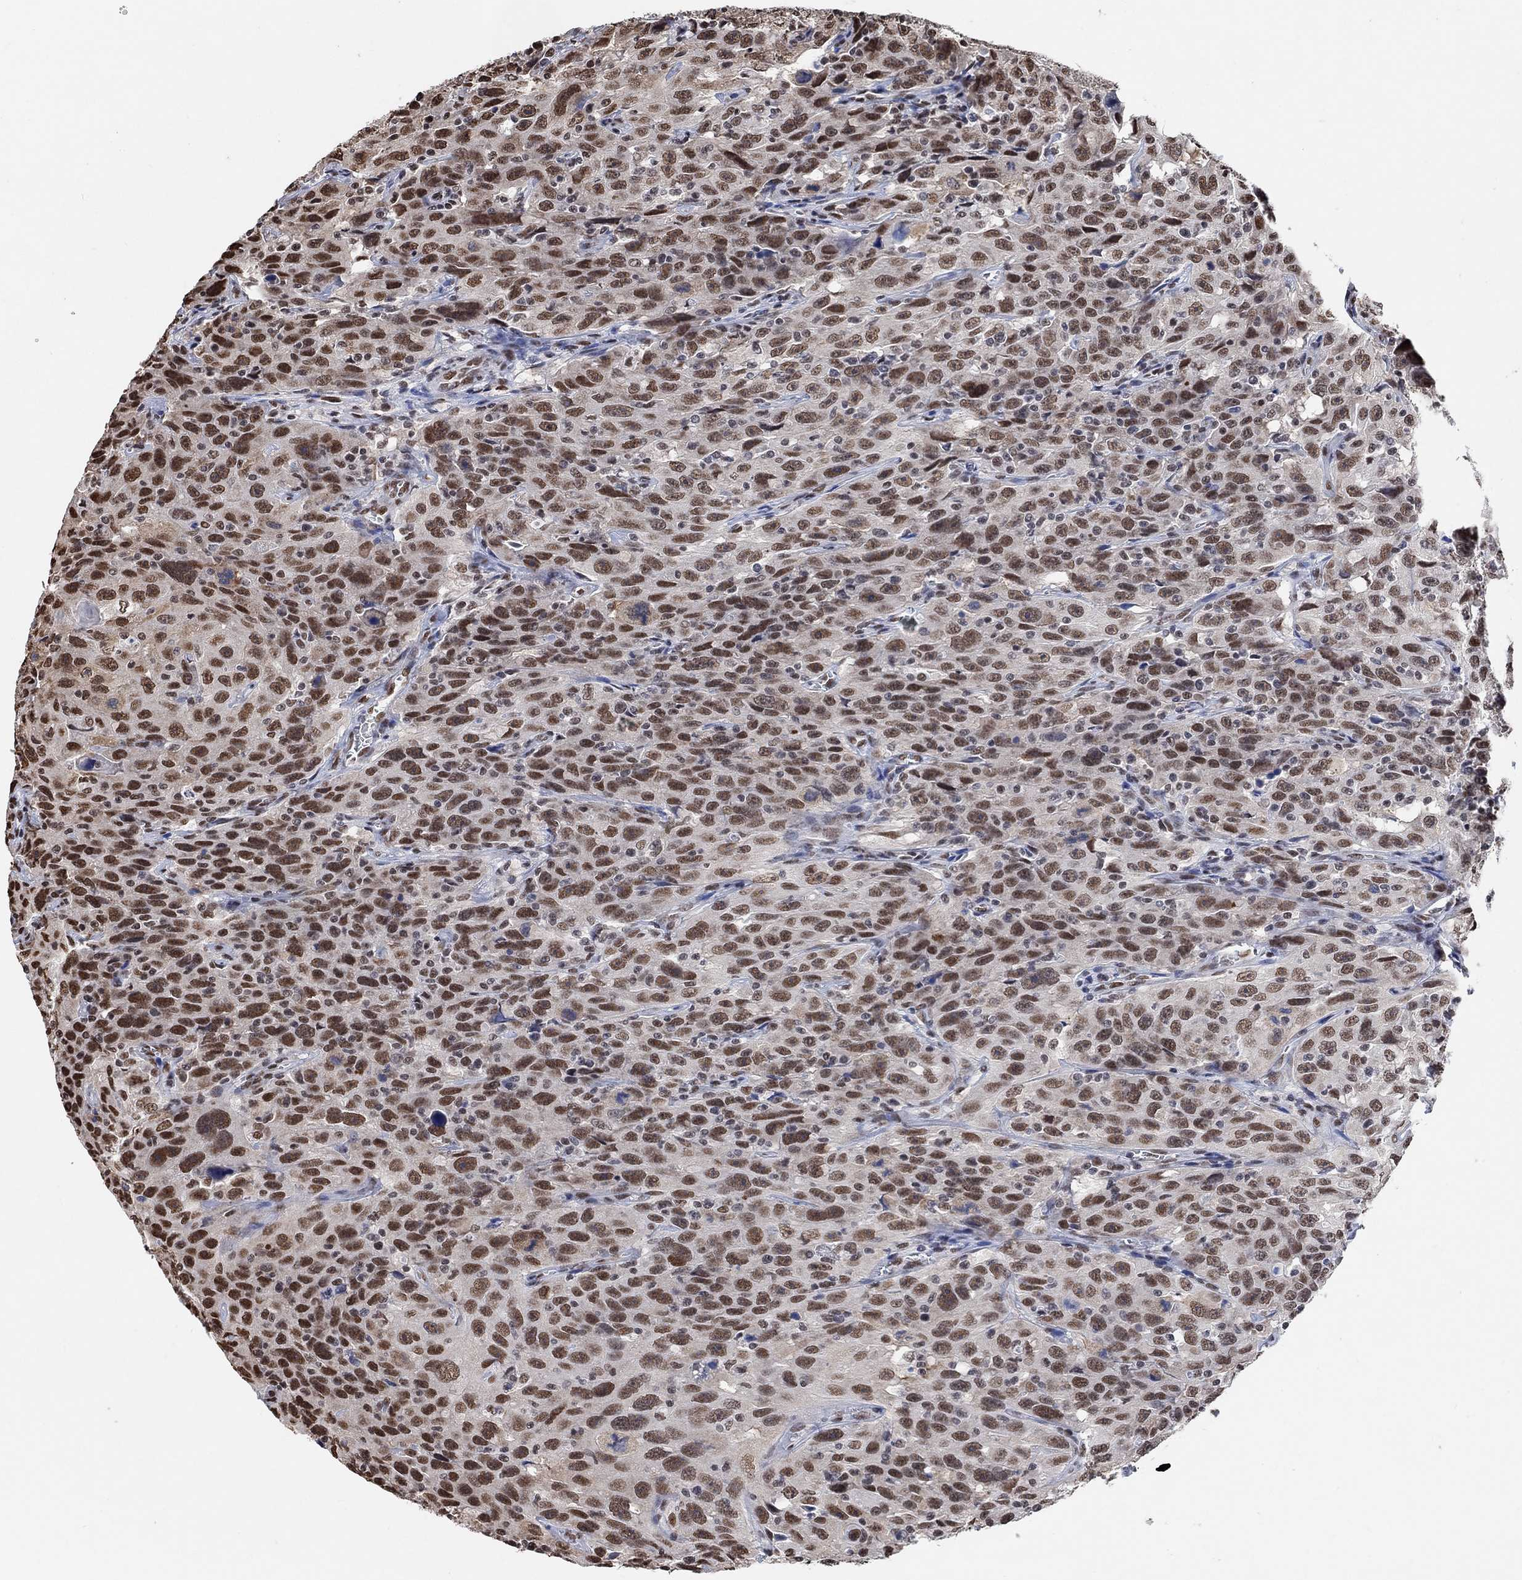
{"staining": {"intensity": "strong", "quantity": "25%-75%", "location": "nuclear"}, "tissue": "urothelial cancer", "cell_type": "Tumor cells", "image_type": "cancer", "snomed": [{"axis": "morphology", "description": "Urothelial carcinoma, NOS"}, {"axis": "morphology", "description": "Urothelial carcinoma, High grade"}, {"axis": "topography", "description": "Urinary bladder"}], "caption": "Urothelial cancer was stained to show a protein in brown. There is high levels of strong nuclear positivity in approximately 25%-75% of tumor cells. (brown staining indicates protein expression, while blue staining denotes nuclei).", "gene": "USP39", "patient": {"sex": "female", "age": 73}}